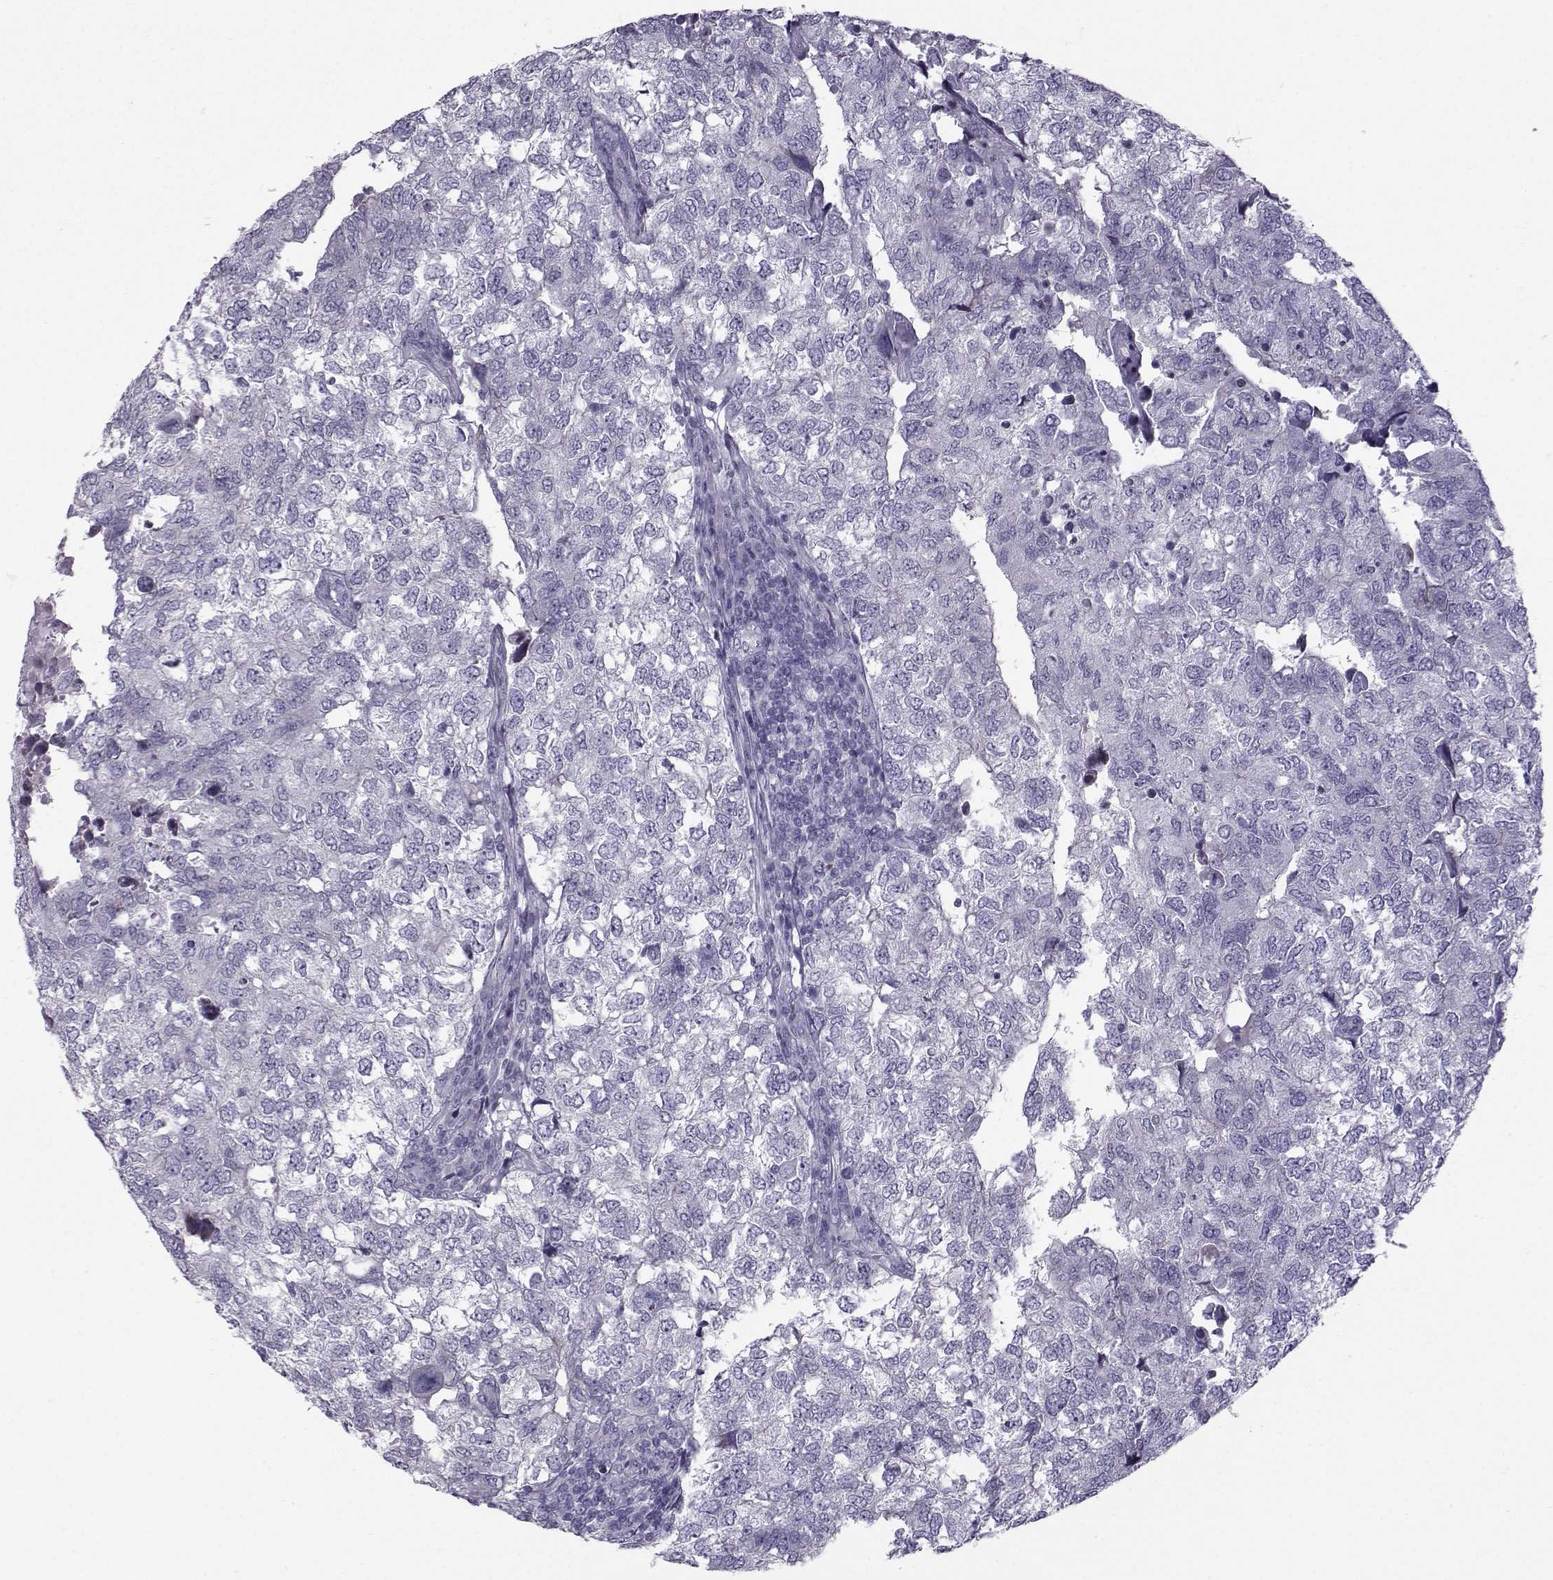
{"staining": {"intensity": "negative", "quantity": "none", "location": "none"}, "tissue": "breast cancer", "cell_type": "Tumor cells", "image_type": "cancer", "snomed": [{"axis": "morphology", "description": "Duct carcinoma"}, {"axis": "topography", "description": "Breast"}], "caption": "An image of intraductal carcinoma (breast) stained for a protein exhibits no brown staining in tumor cells.", "gene": "DMRT3", "patient": {"sex": "female", "age": 30}}